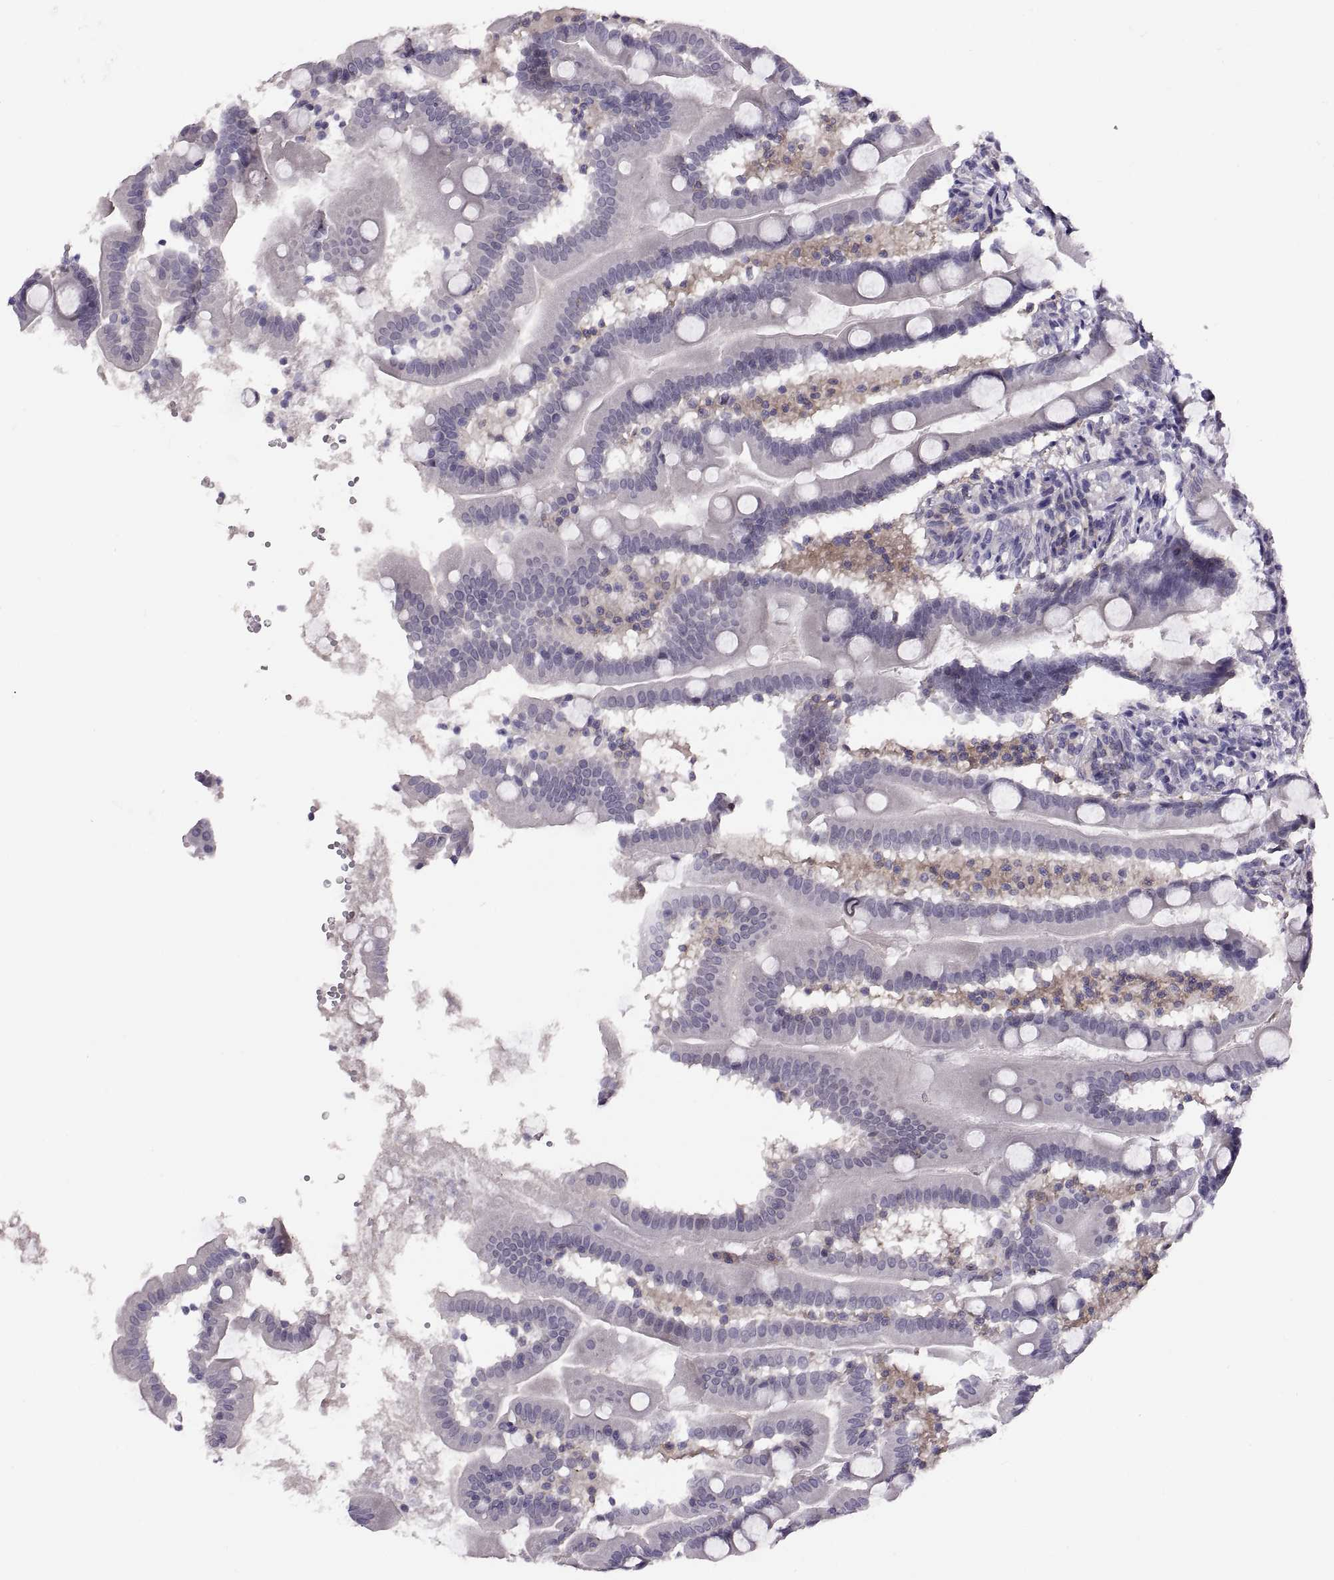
{"staining": {"intensity": "moderate", "quantity": "<25%", "location": "cytoplasmic/membranous"}, "tissue": "small intestine", "cell_type": "Glandular cells", "image_type": "normal", "snomed": [{"axis": "morphology", "description": "Normal tissue, NOS"}, {"axis": "topography", "description": "Small intestine"}], "caption": "Moderate cytoplasmic/membranous staining for a protein is identified in approximately <25% of glandular cells of benign small intestine using IHC.", "gene": "TTC21A", "patient": {"sex": "female", "age": 44}}